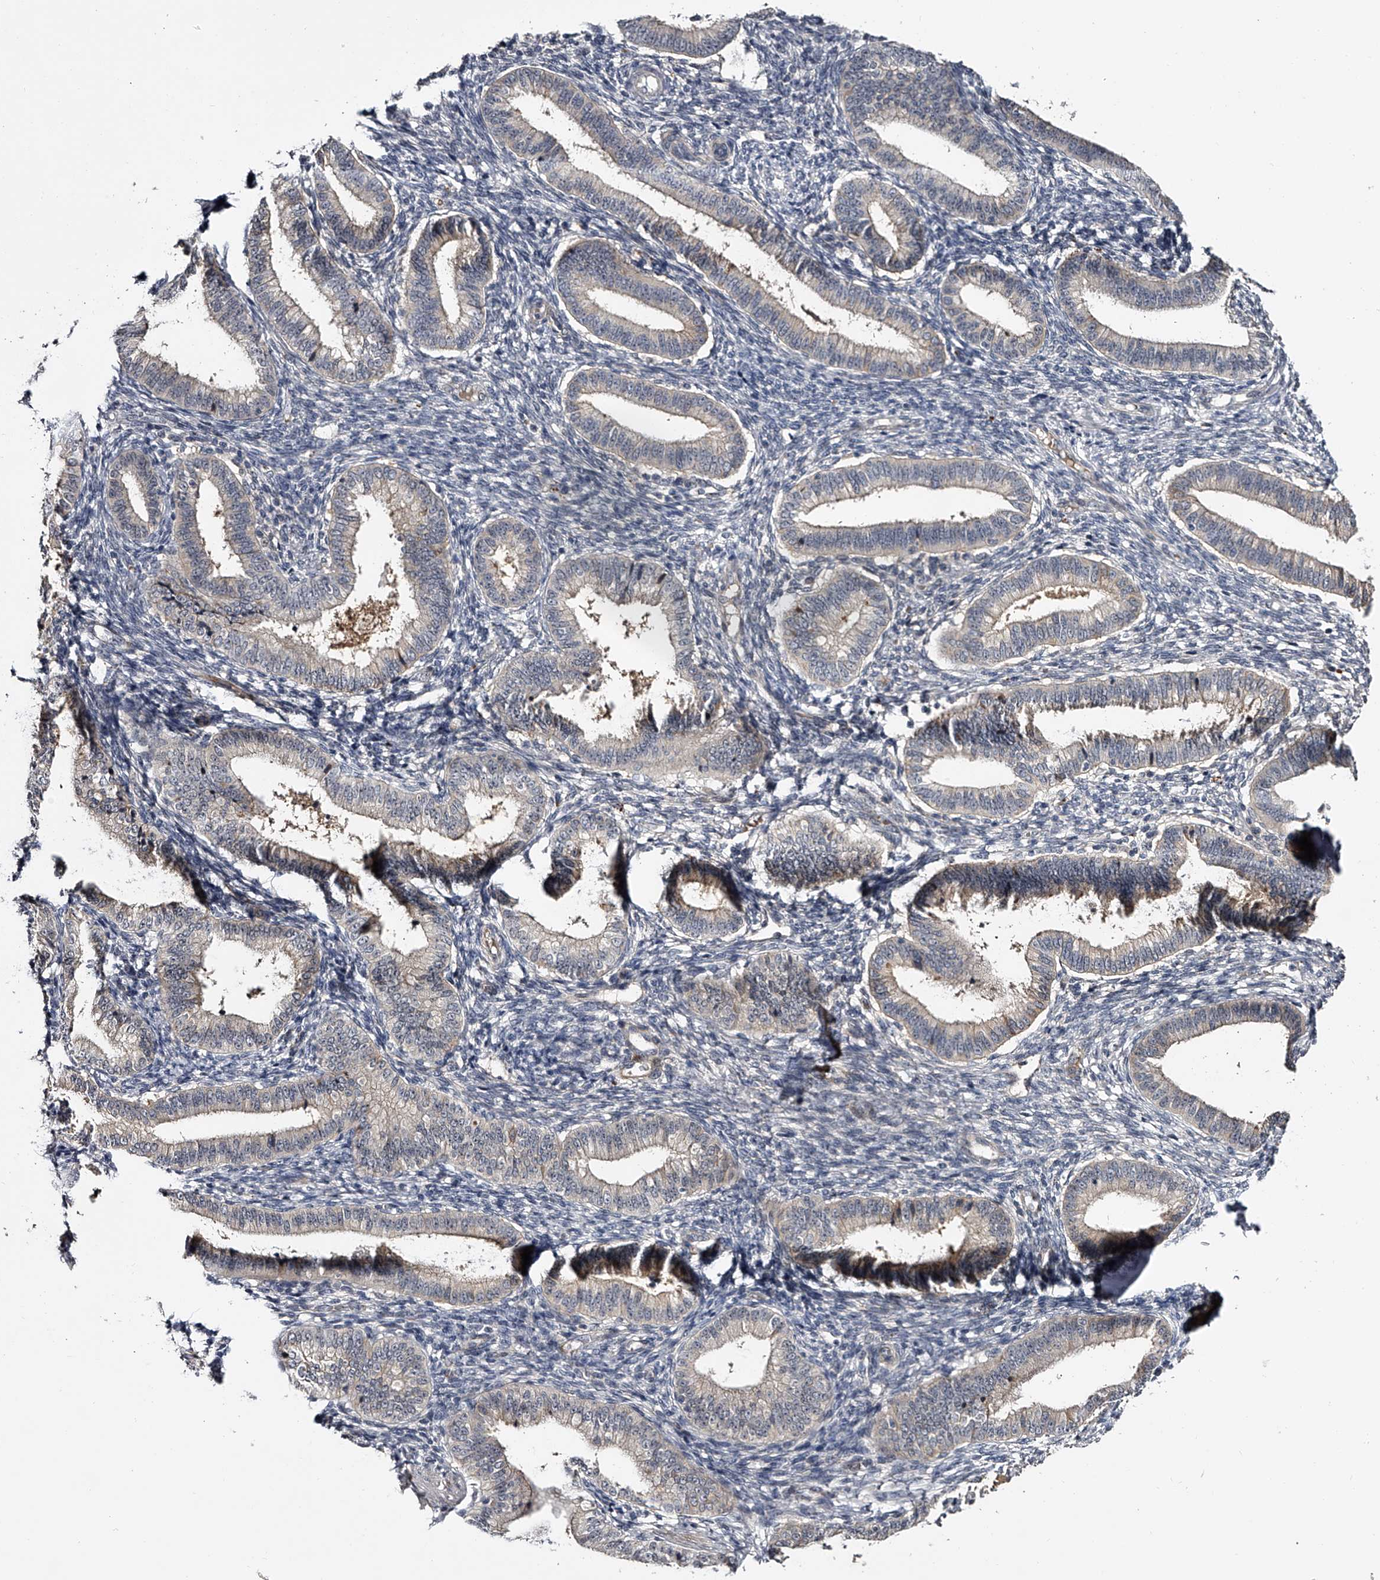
{"staining": {"intensity": "negative", "quantity": "none", "location": "none"}, "tissue": "endometrium", "cell_type": "Cells in endometrial stroma", "image_type": "normal", "snomed": [{"axis": "morphology", "description": "Normal tissue, NOS"}, {"axis": "topography", "description": "Endometrium"}], "caption": "Immunohistochemistry (IHC) histopathology image of normal endometrium: endometrium stained with DAB exhibits no significant protein expression in cells in endometrial stroma.", "gene": "MDN1", "patient": {"sex": "female", "age": 39}}